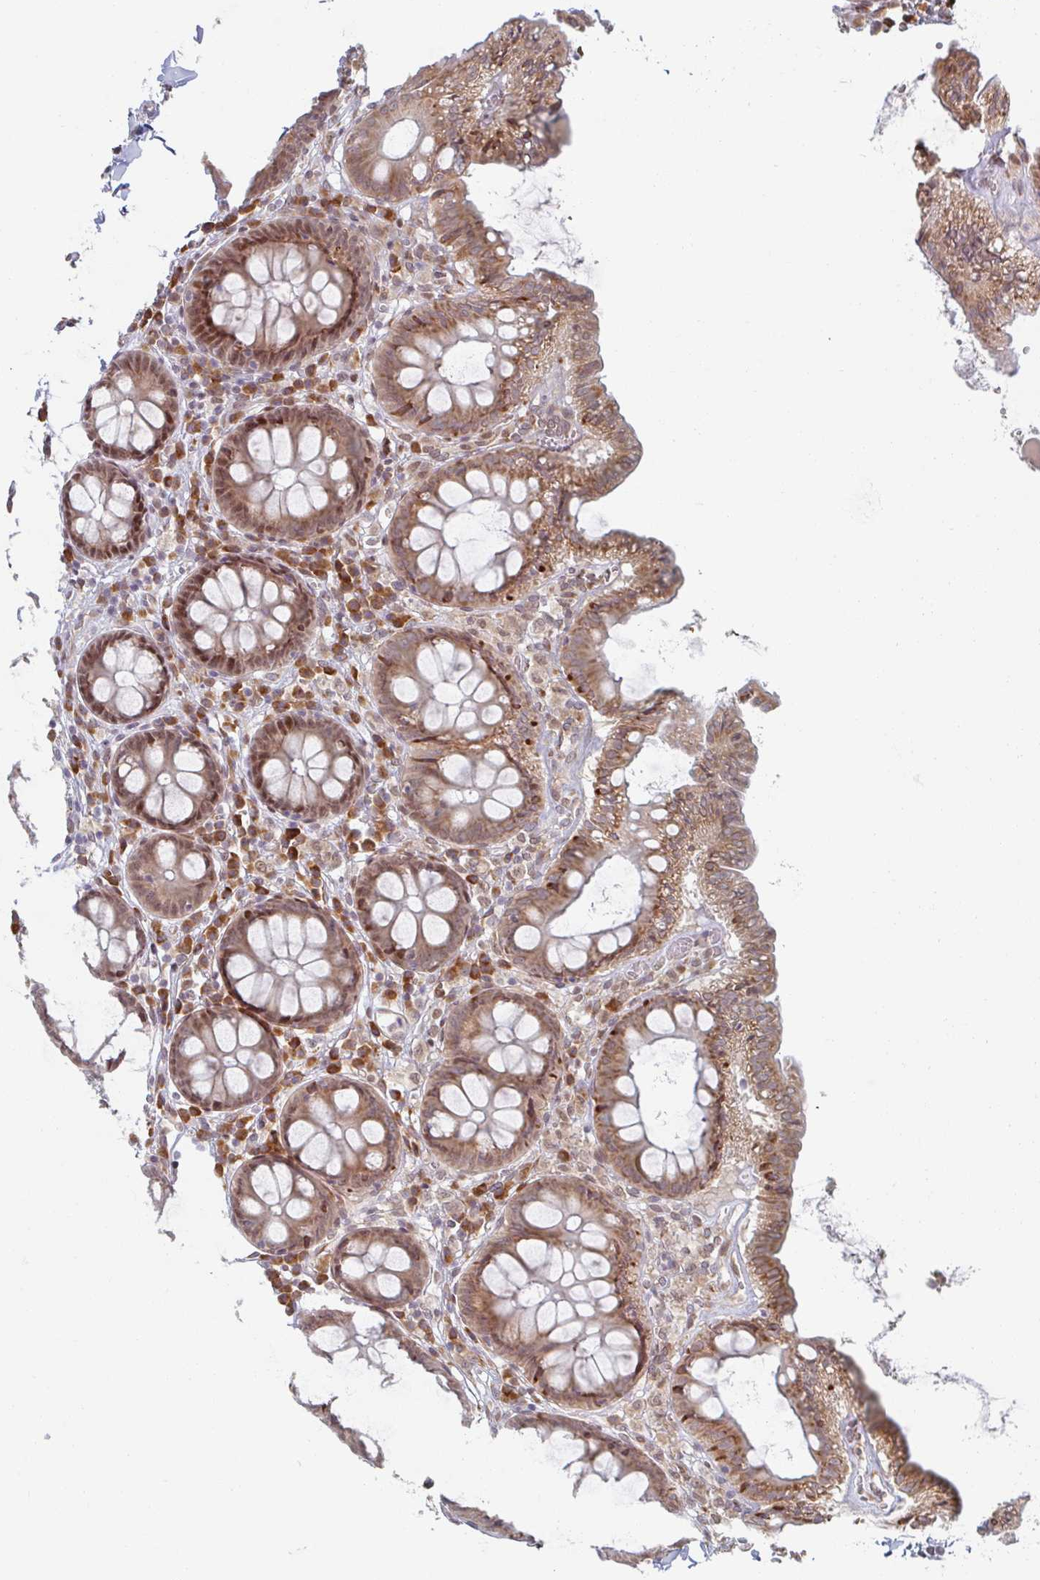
{"staining": {"intensity": "weak", "quantity": "25%-75%", "location": "cytoplasmic/membranous"}, "tissue": "colon", "cell_type": "Endothelial cells", "image_type": "normal", "snomed": [{"axis": "morphology", "description": "Normal tissue, NOS"}, {"axis": "topography", "description": "Colon"}, {"axis": "topography", "description": "Peripheral nerve tissue"}], "caption": "Endothelial cells show low levels of weak cytoplasmic/membranous expression in about 25%-75% of cells in normal colon.", "gene": "TRAPPC10", "patient": {"sex": "male", "age": 84}}